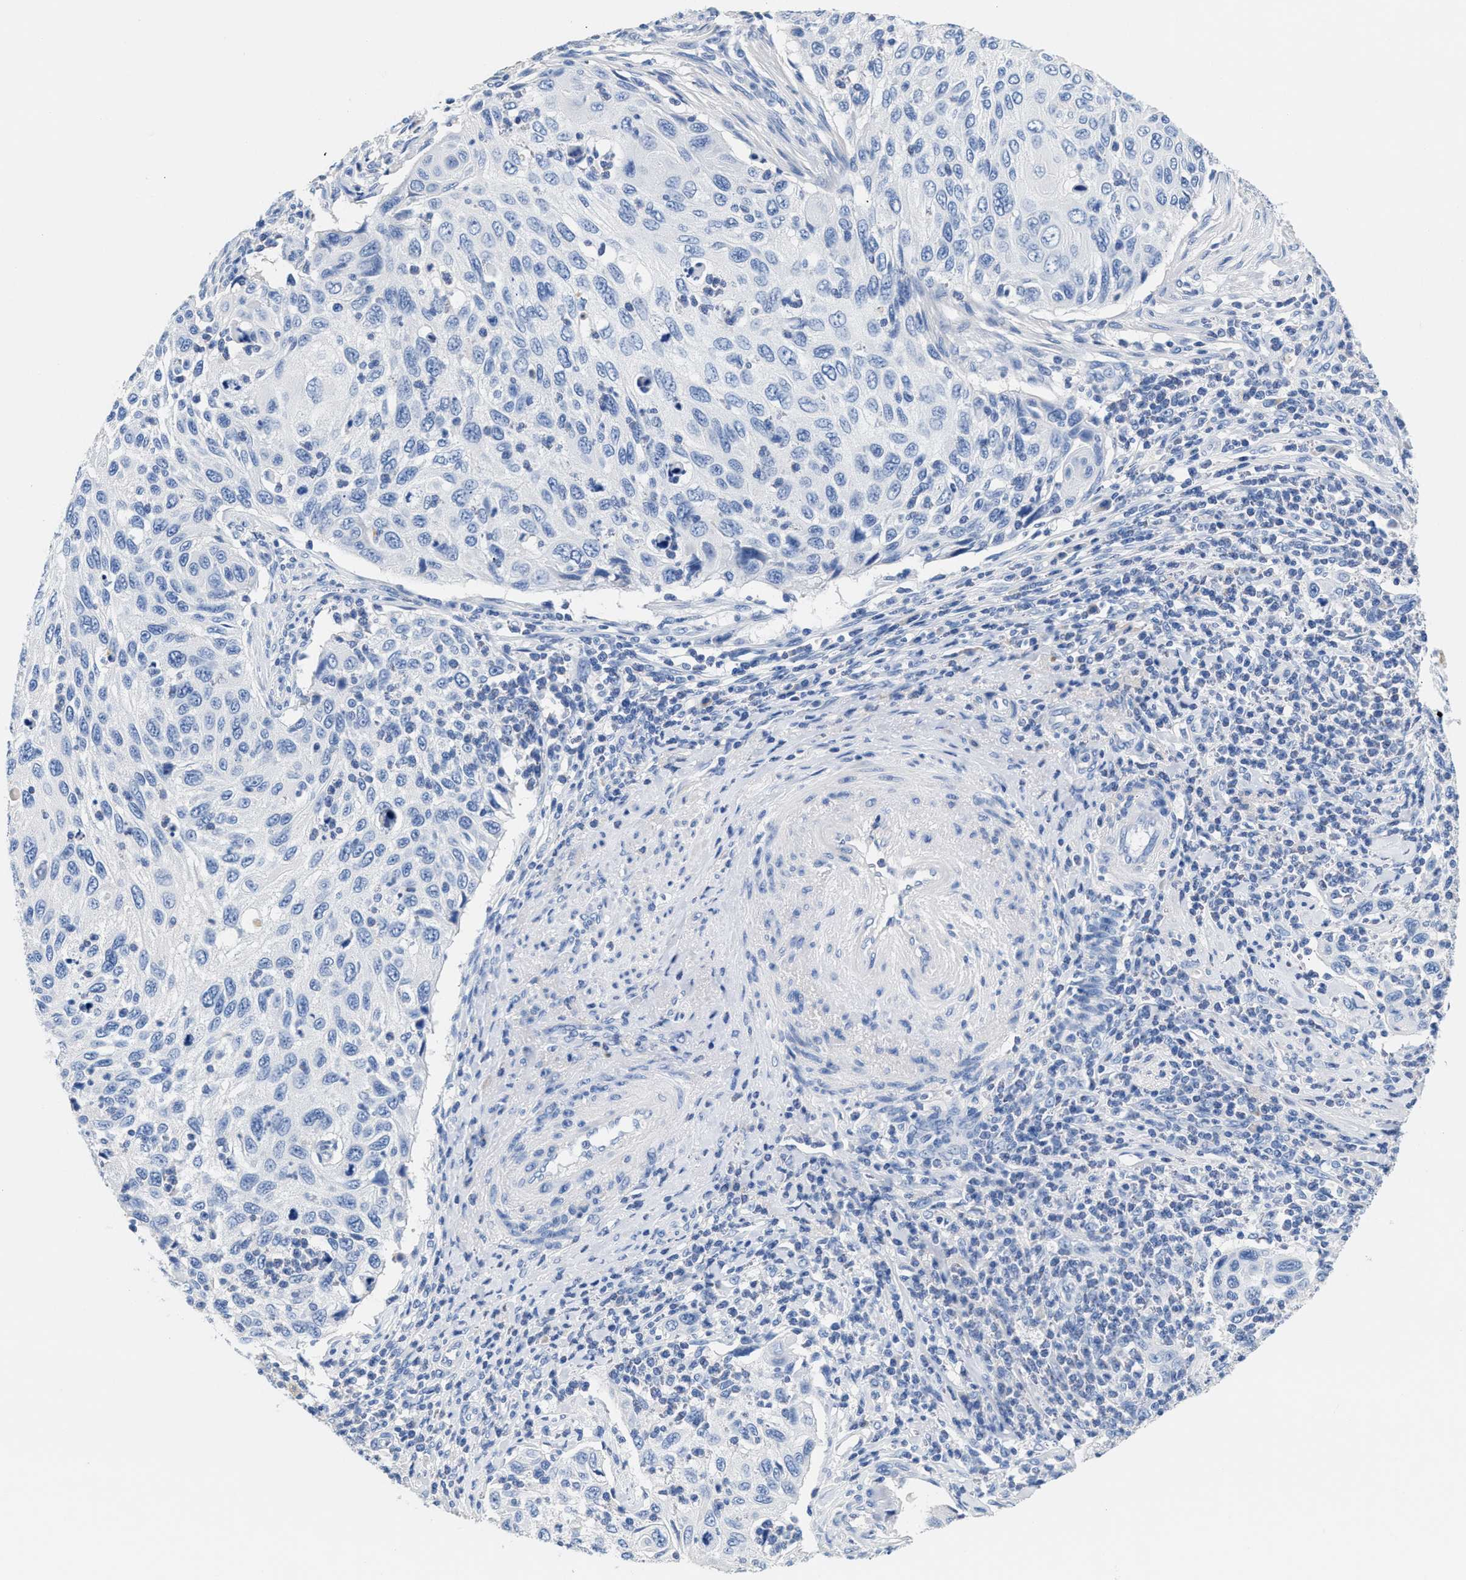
{"staining": {"intensity": "negative", "quantity": "none", "location": "none"}, "tissue": "cervical cancer", "cell_type": "Tumor cells", "image_type": "cancer", "snomed": [{"axis": "morphology", "description": "Squamous cell carcinoma, NOS"}, {"axis": "topography", "description": "Cervix"}], "caption": "Immunohistochemistry (IHC) of cervical cancer shows no expression in tumor cells.", "gene": "SLFN13", "patient": {"sex": "female", "age": 70}}